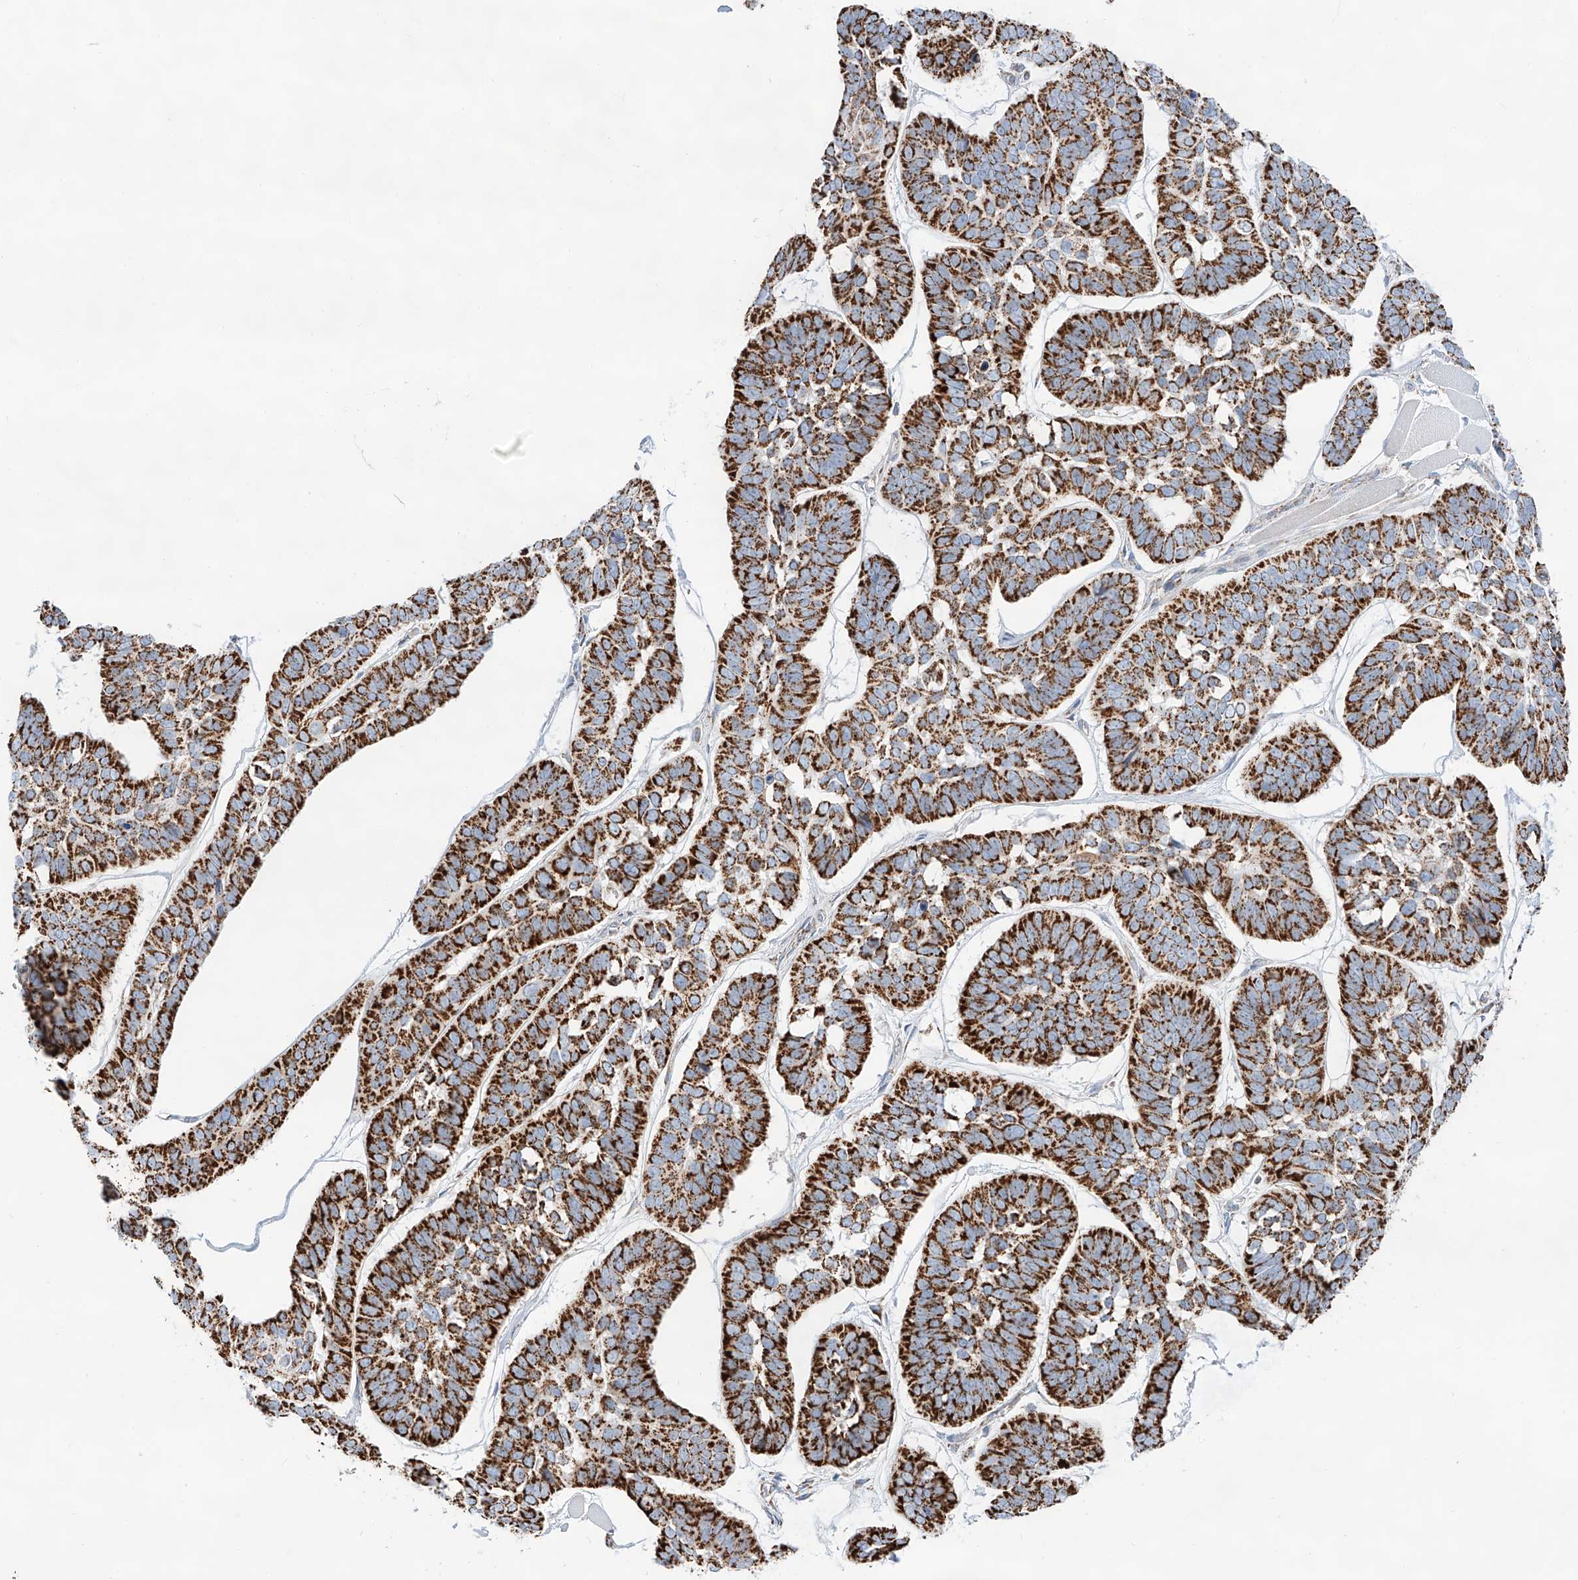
{"staining": {"intensity": "strong", "quantity": ">75%", "location": "cytoplasmic/membranous"}, "tissue": "skin cancer", "cell_type": "Tumor cells", "image_type": "cancer", "snomed": [{"axis": "morphology", "description": "Basal cell carcinoma"}, {"axis": "topography", "description": "Skin"}], "caption": "Protein expression analysis of human skin basal cell carcinoma reveals strong cytoplasmic/membranous positivity in about >75% of tumor cells.", "gene": "TTC27", "patient": {"sex": "male", "age": 62}}